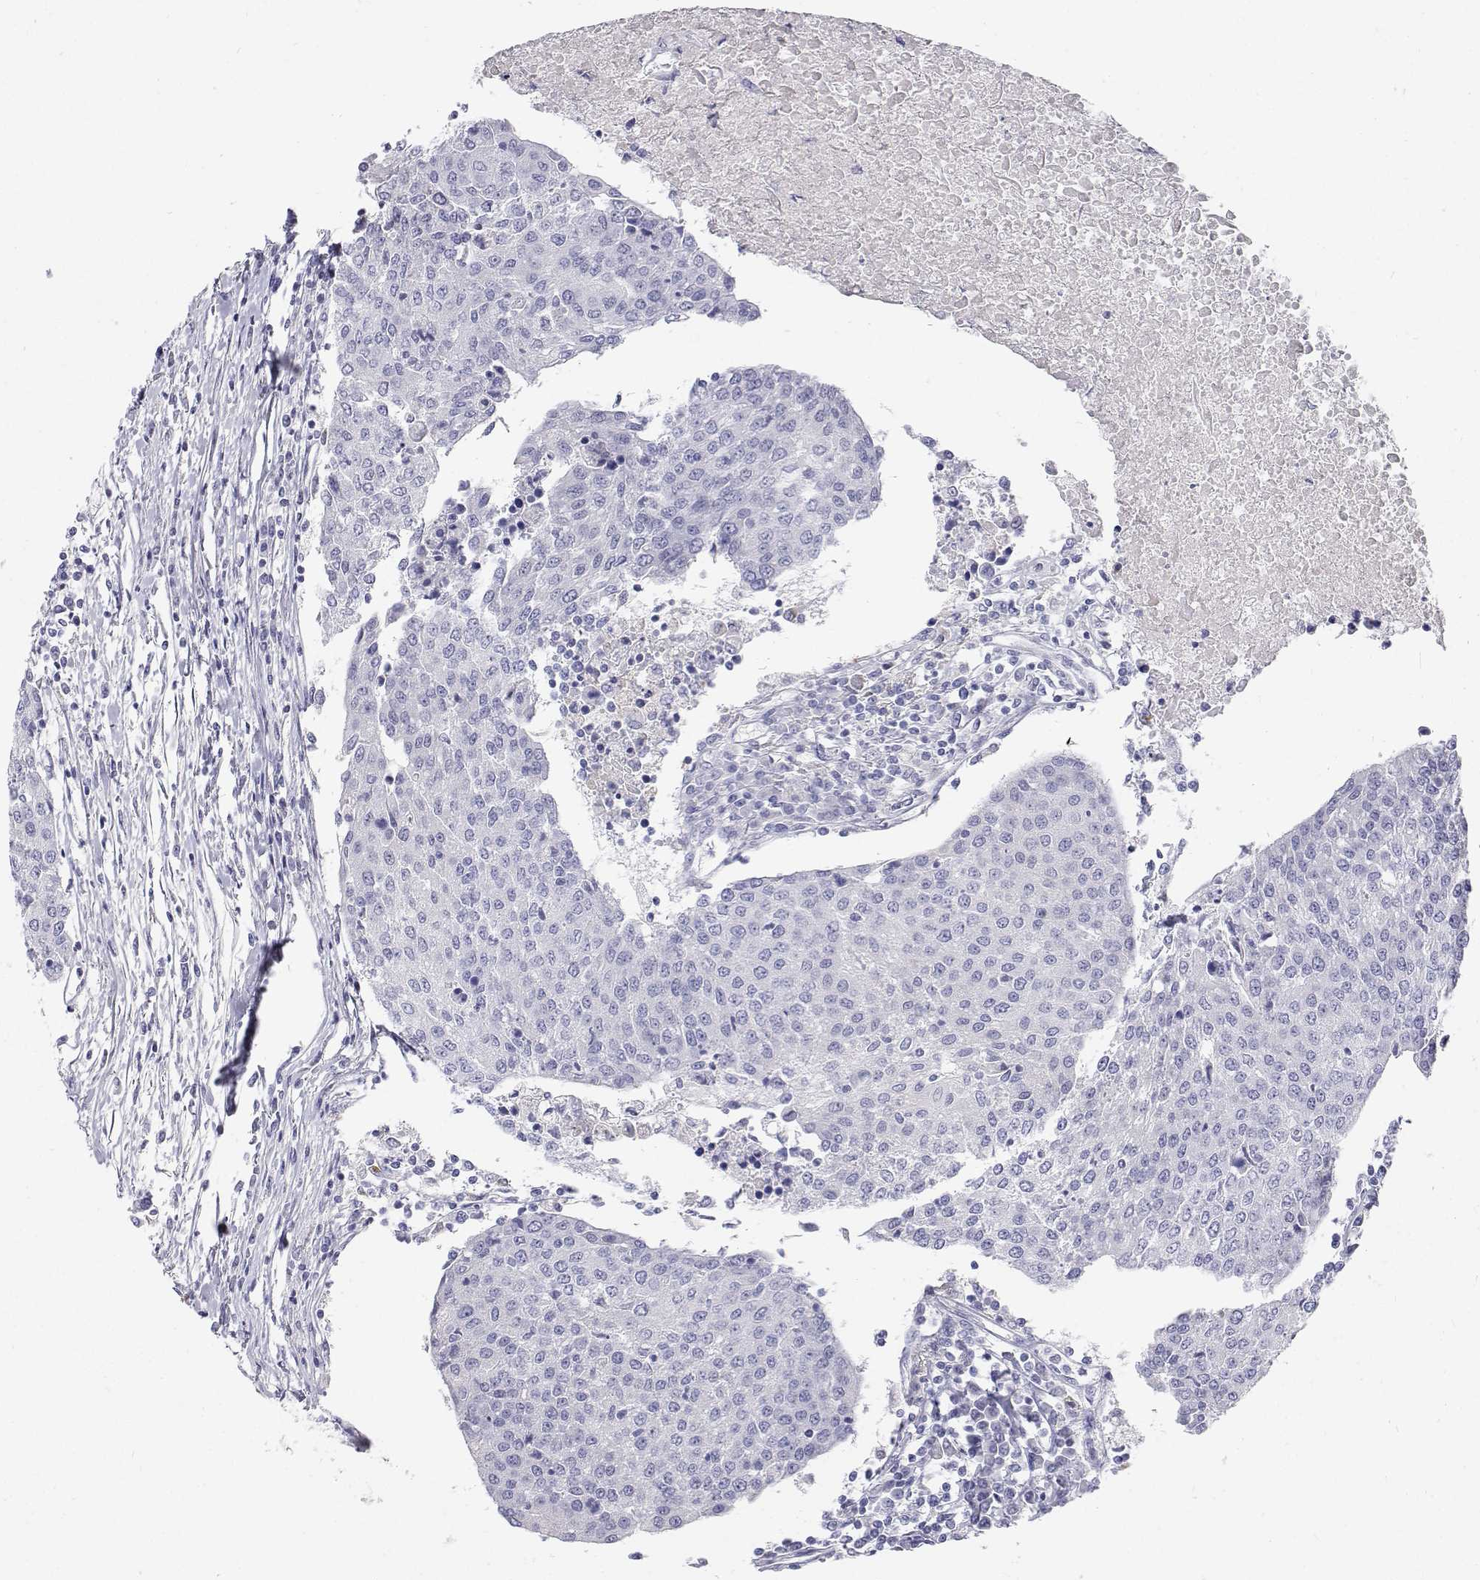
{"staining": {"intensity": "negative", "quantity": "none", "location": "none"}, "tissue": "urothelial cancer", "cell_type": "Tumor cells", "image_type": "cancer", "snomed": [{"axis": "morphology", "description": "Urothelial carcinoma, High grade"}, {"axis": "topography", "description": "Urinary bladder"}], "caption": "The IHC photomicrograph has no significant staining in tumor cells of urothelial cancer tissue.", "gene": "NCR2", "patient": {"sex": "female", "age": 85}}